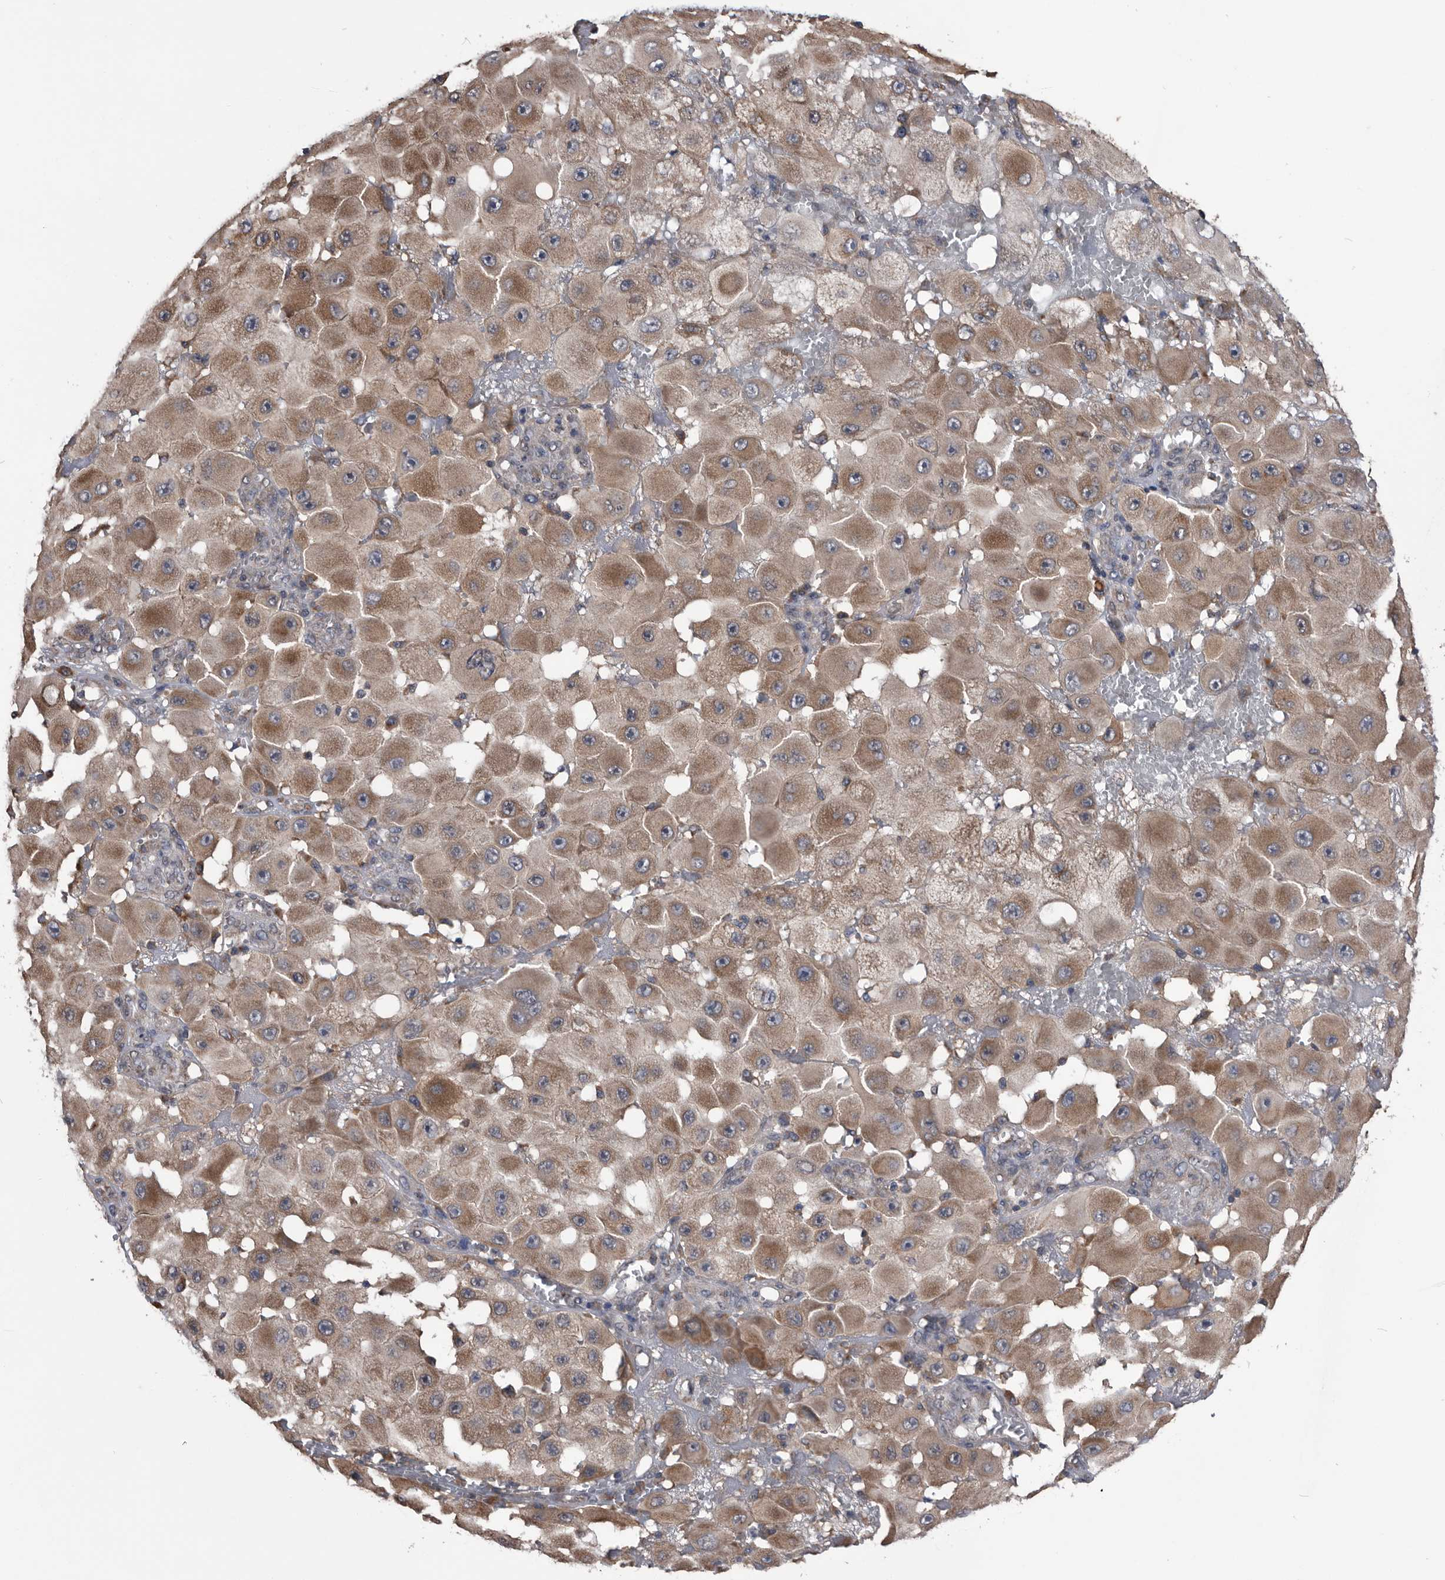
{"staining": {"intensity": "moderate", "quantity": ">75%", "location": "cytoplasmic/membranous"}, "tissue": "melanoma", "cell_type": "Tumor cells", "image_type": "cancer", "snomed": [{"axis": "morphology", "description": "Malignant melanoma, NOS"}, {"axis": "topography", "description": "Skin"}], "caption": "Protein positivity by IHC displays moderate cytoplasmic/membranous expression in approximately >75% of tumor cells in melanoma.", "gene": "NRBP1", "patient": {"sex": "female", "age": 81}}